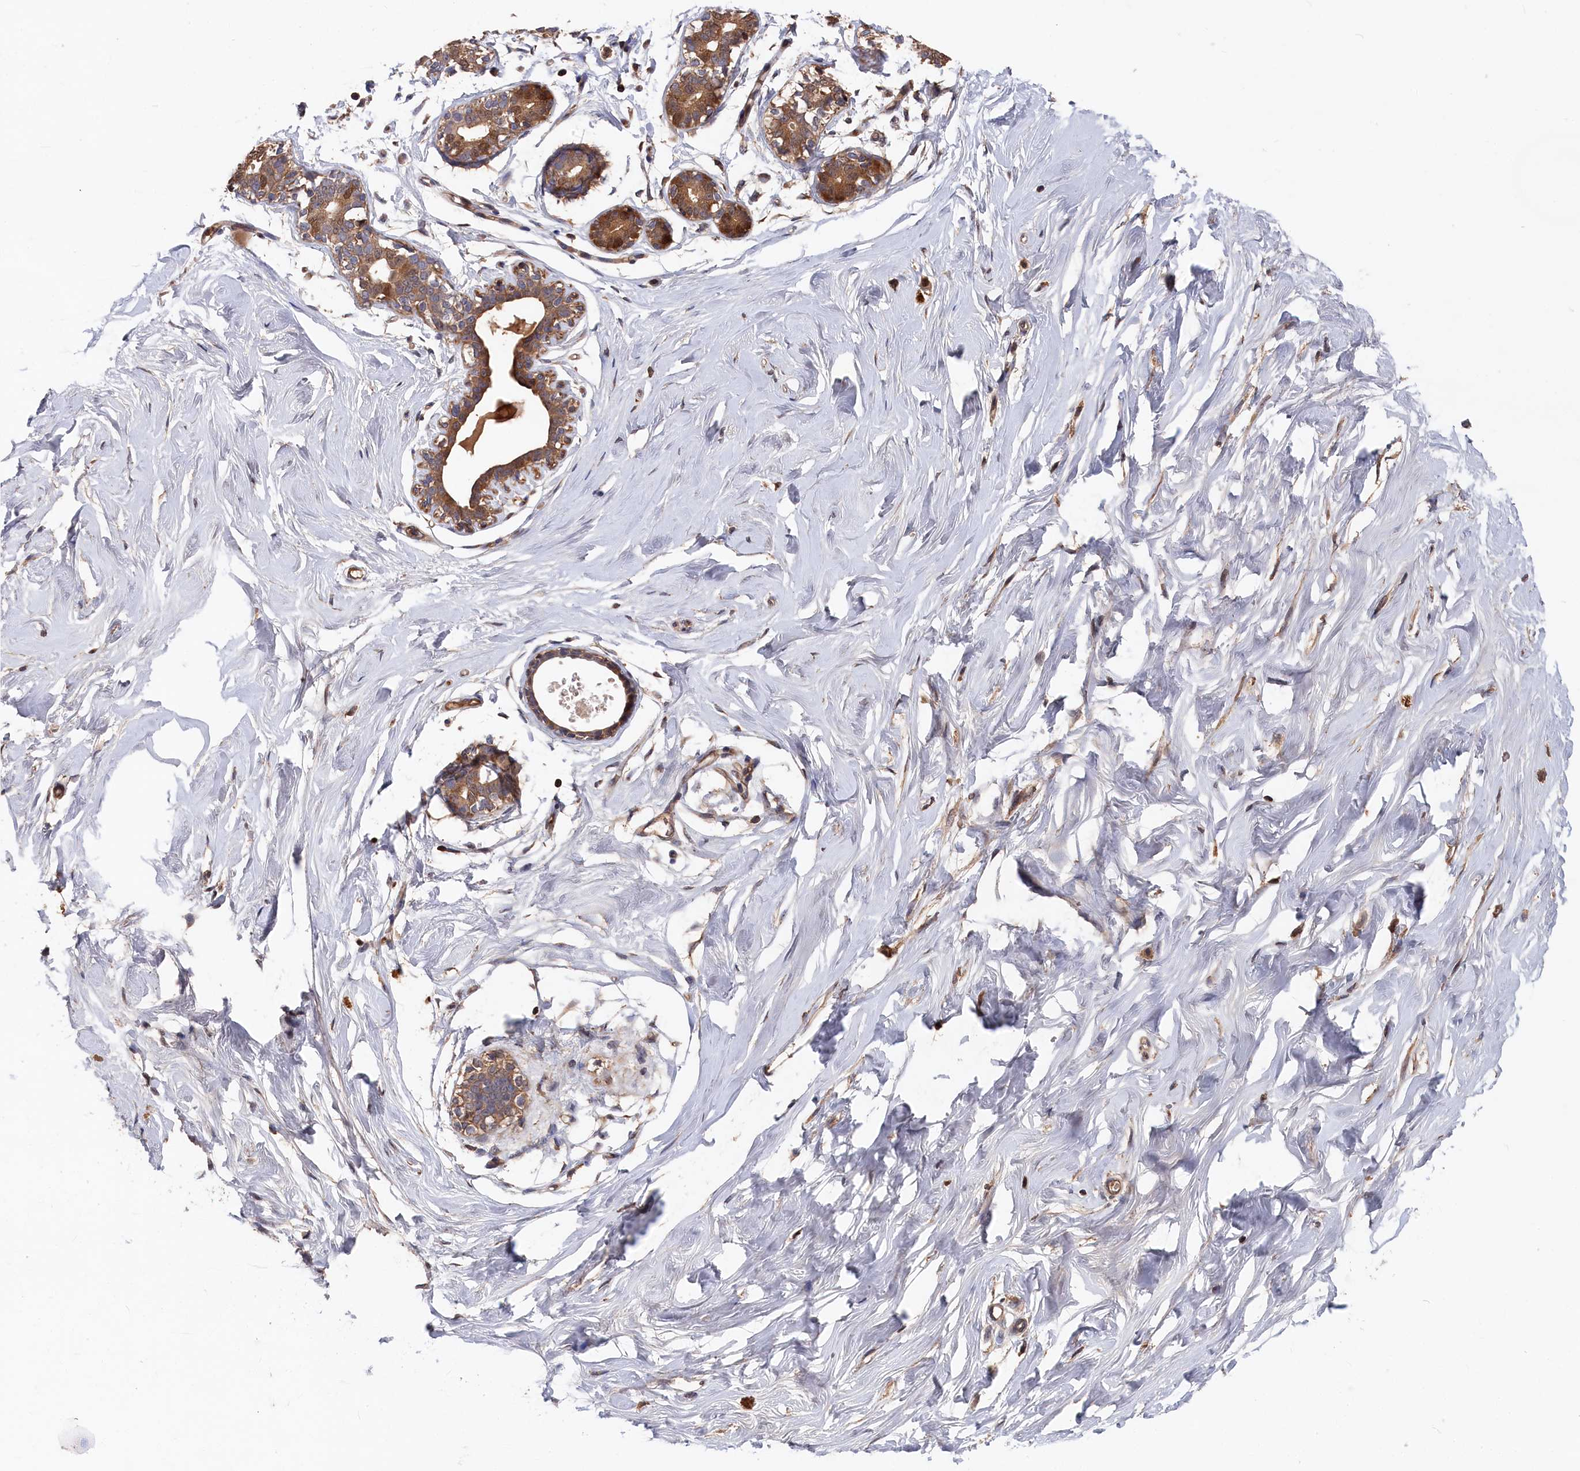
{"staining": {"intensity": "negative", "quantity": "none", "location": "none"}, "tissue": "breast", "cell_type": "Adipocytes", "image_type": "normal", "snomed": [{"axis": "morphology", "description": "Normal tissue, NOS"}, {"axis": "morphology", "description": "Adenoma, NOS"}, {"axis": "topography", "description": "Breast"}], "caption": "Histopathology image shows no significant protein expression in adipocytes of benign breast. (DAB (3,3'-diaminobenzidine) immunohistochemistry, high magnification).", "gene": "RMI2", "patient": {"sex": "female", "age": 23}}